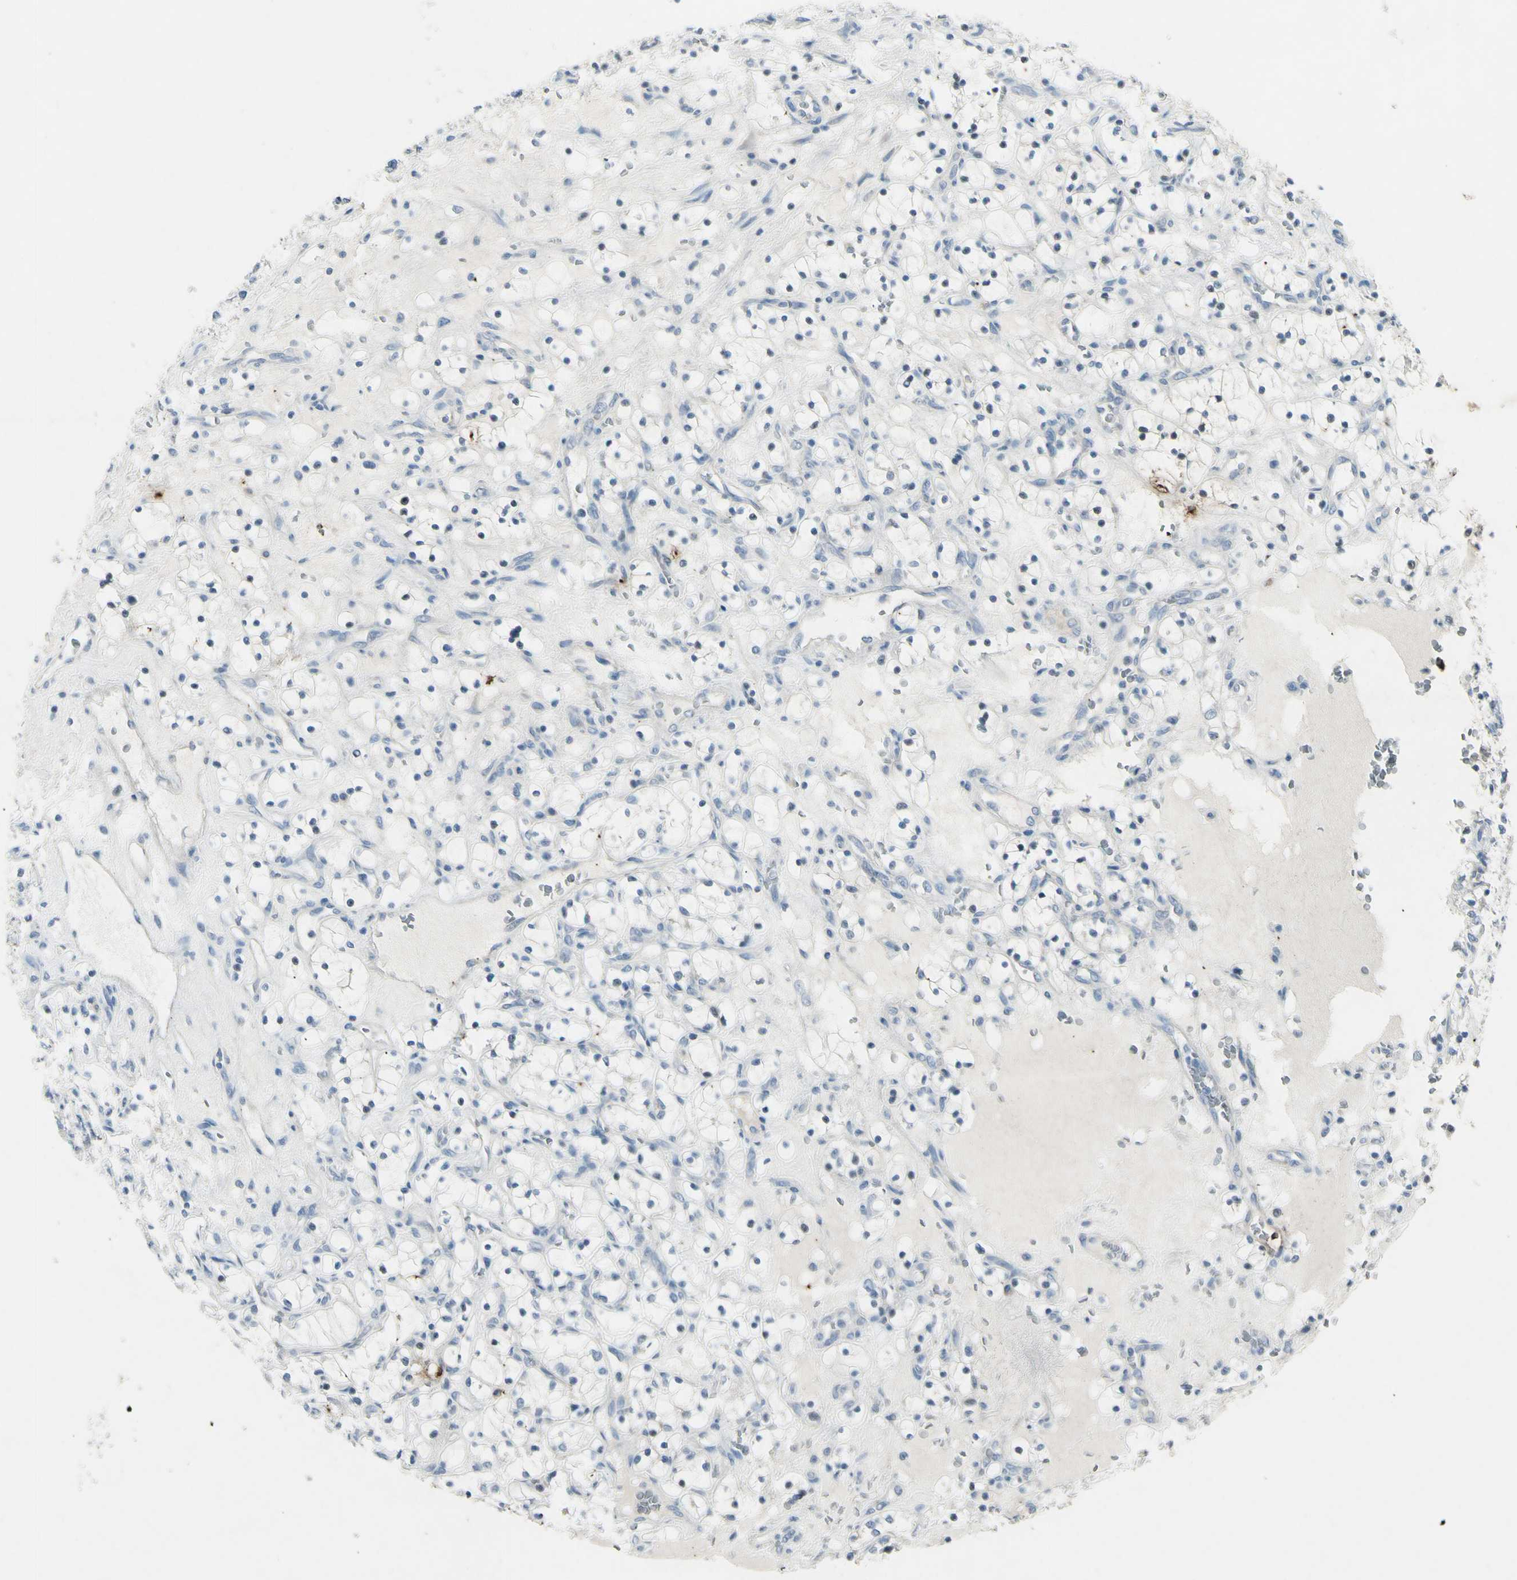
{"staining": {"intensity": "negative", "quantity": "none", "location": "none"}, "tissue": "renal cancer", "cell_type": "Tumor cells", "image_type": "cancer", "snomed": [{"axis": "morphology", "description": "Adenocarcinoma, NOS"}, {"axis": "topography", "description": "Kidney"}], "caption": "A high-resolution image shows immunohistochemistry (IHC) staining of renal cancer (adenocarcinoma), which displays no significant positivity in tumor cells.", "gene": "SNAP91", "patient": {"sex": "female", "age": 69}}